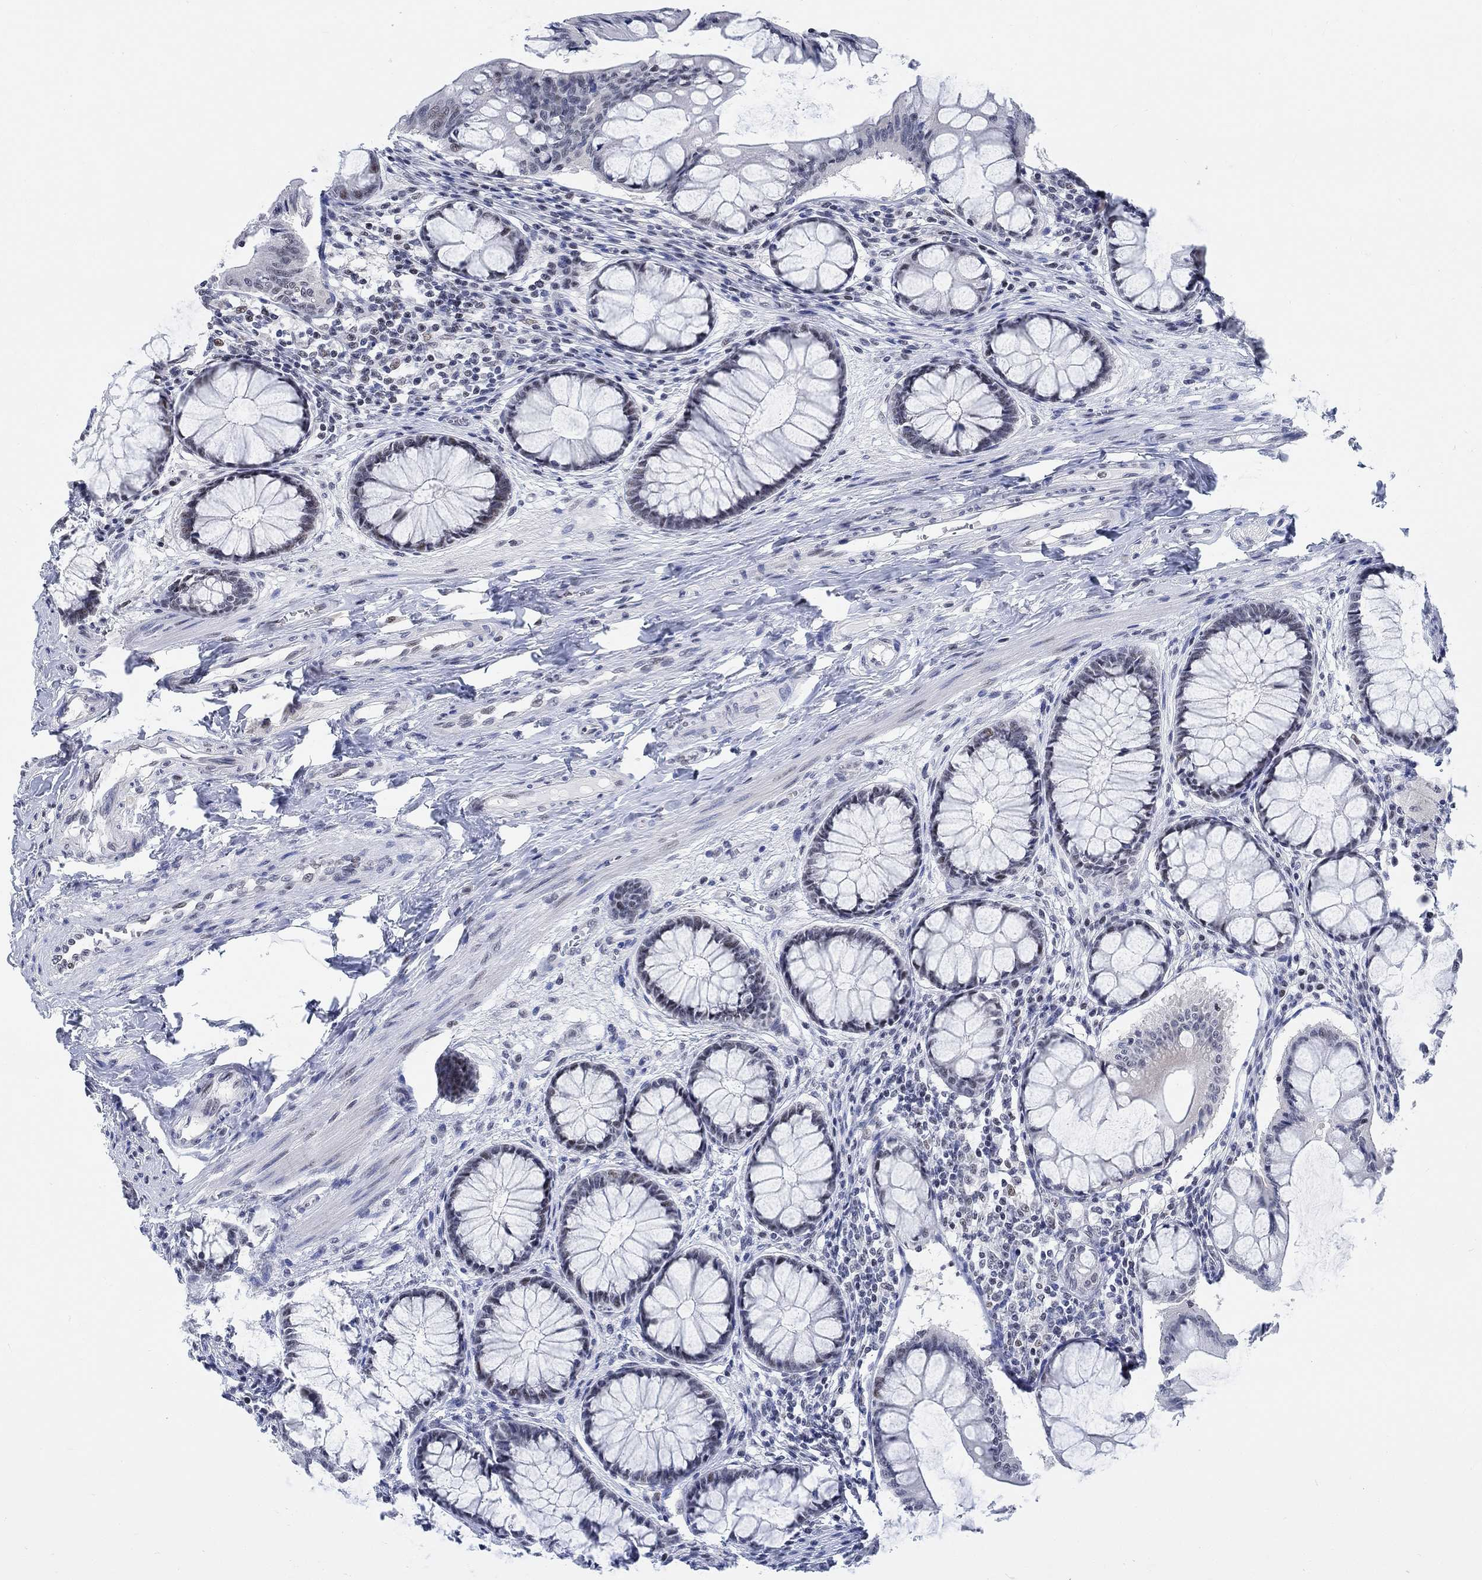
{"staining": {"intensity": "negative", "quantity": "none", "location": "none"}, "tissue": "colon", "cell_type": "Endothelial cells", "image_type": "normal", "snomed": [{"axis": "morphology", "description": "Normal tissue, NOS"}, {"axis": "topography", "description": "Colon"}], "caption": "Endothelial cells show no significant positivity in normal colon. (DAB (3,3'-diaminobenzidine) IHC, high magnification).", "gene": "KCNH8", "patient": {"sex": "female", "age": 65}}